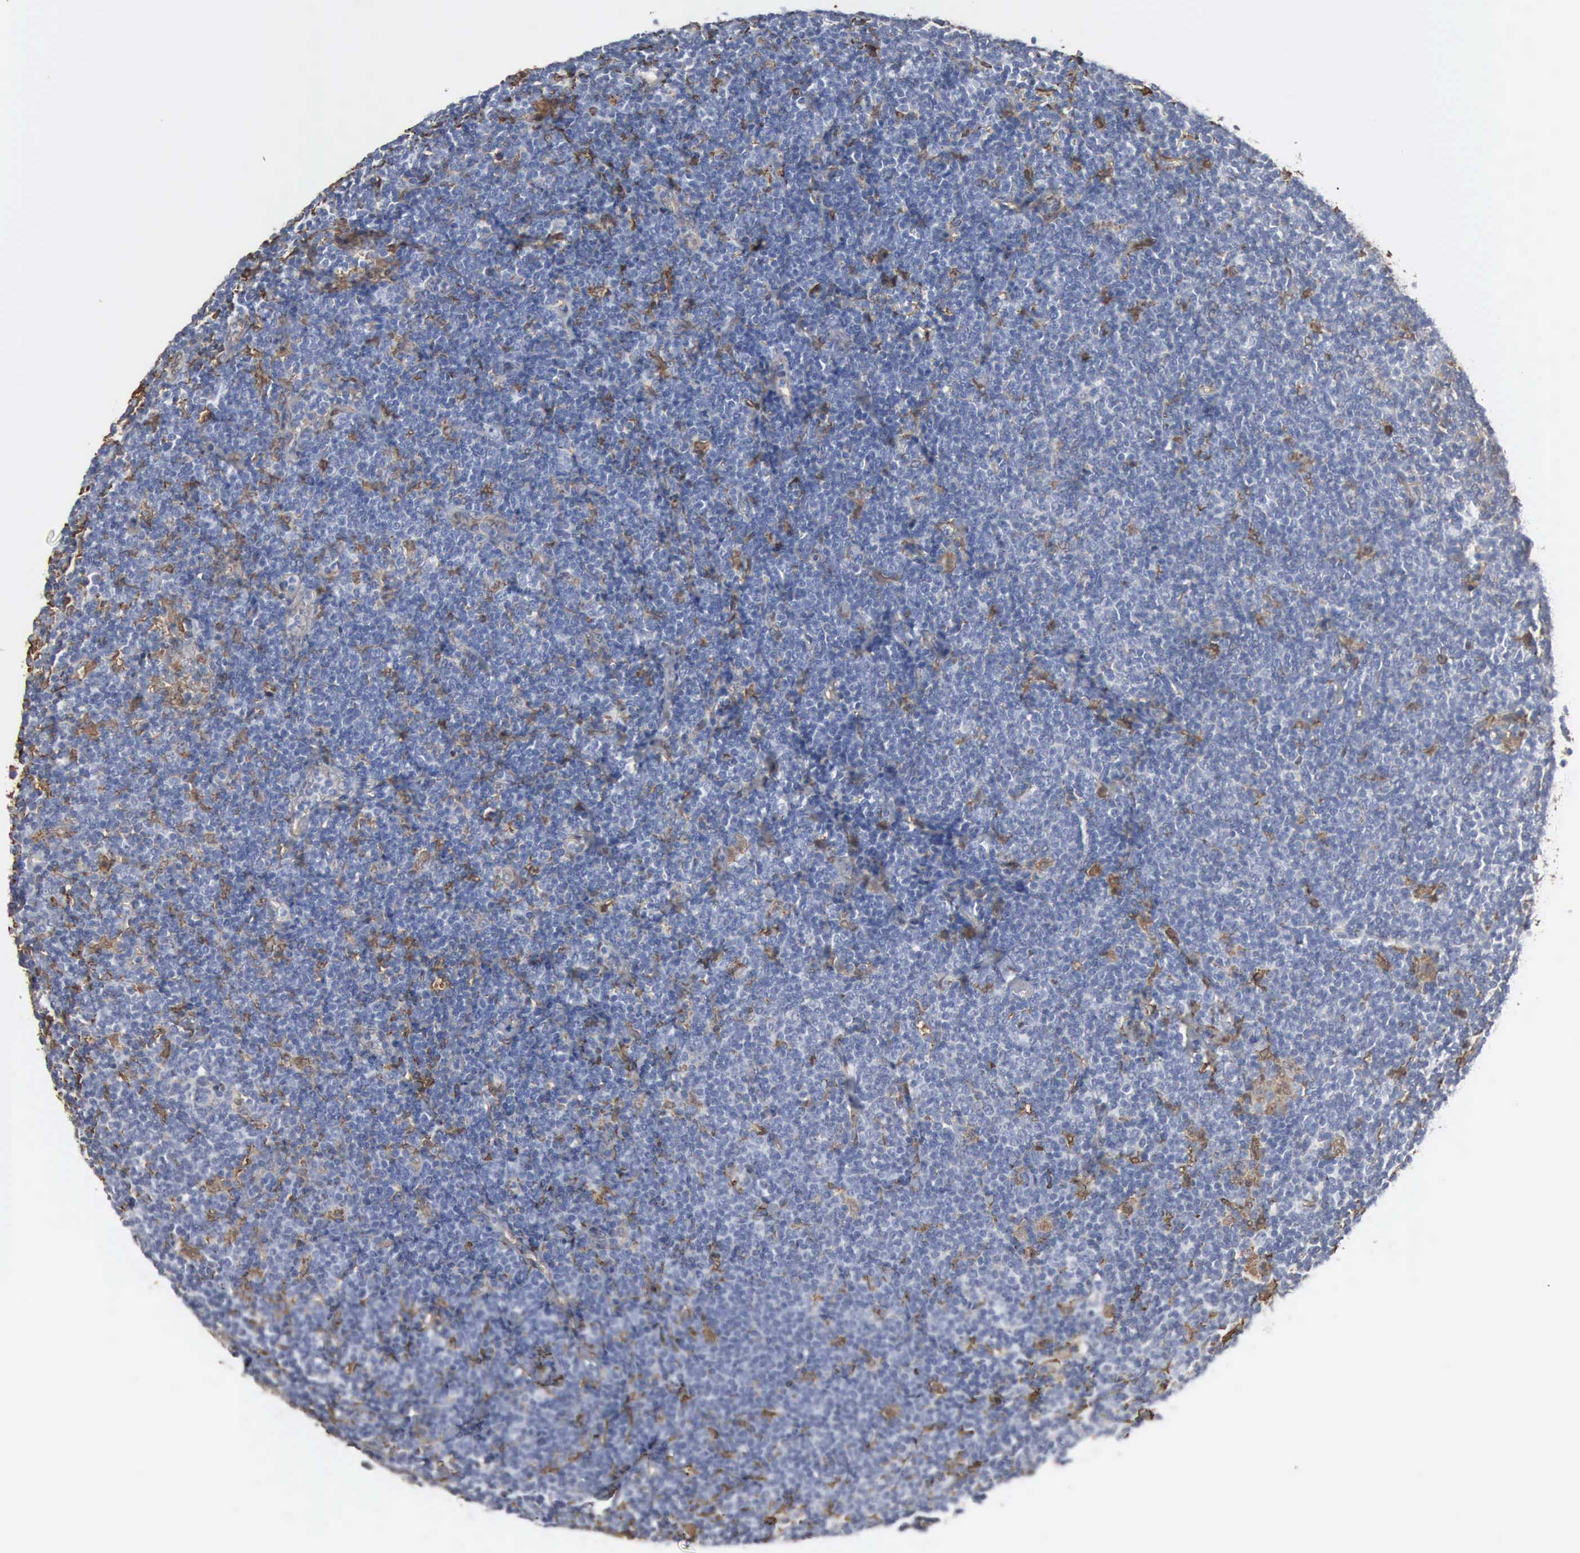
{"staining": {"intensity": "negative", "quantity": "none", "location": "none"}, "tissue": "lymphoma", "cell_type": "Tumor cells", "image_type": "cancer", "snomed": [{"axis": "morphology", "description": "Malignant lymphoma, non-Hodgkin's type, Low grade"}, {"axis": "topography", "description": "Lymph node"}], "caption": "Protein analysis of lymphoma reveals no significant expression in tumor cells. (DAB IHC visualized using brightfield microscopy, high magnification).", "gene": "FSCN1", "patient": {"sex": "male", "age": 65}}